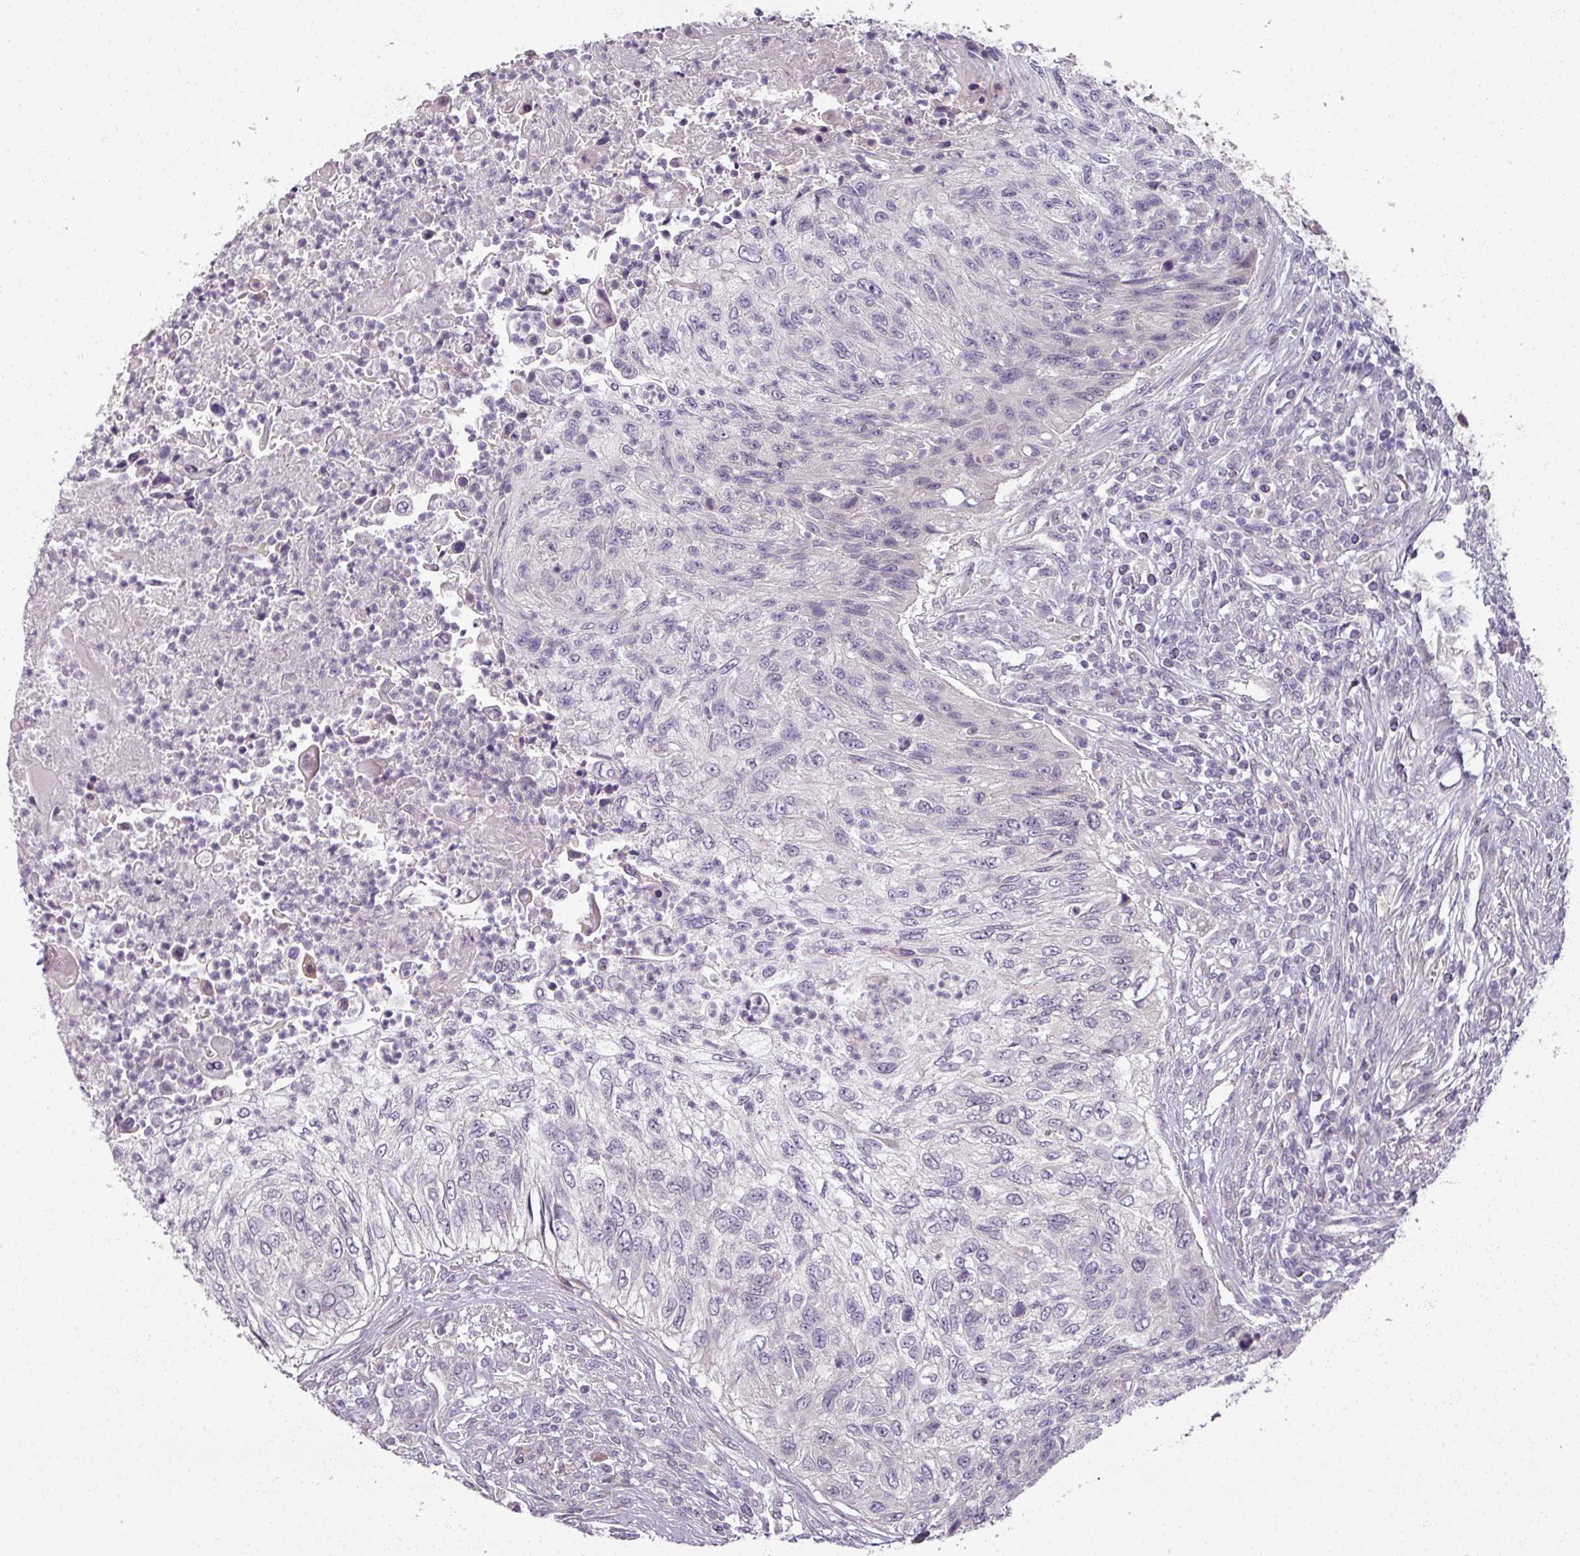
{"staining": {"intensity": "negative", "quantity": "none", "location": "none"}, "tissue": "urothelial cancer", "cell_type": "Tumor cells", "image_type": "cancer", "snomed": [{"axis": "morphology", "description": "Urothelial carcinoma, High grade"}, {"axis": "topography", "description": "Urinary bladder"}], "caption": "High power microscopy photomicrograph of an immunohistochemistry (IHC) micrograph of urothelial cancer, revealing no significant positivity in tumor cells. The staining was performed using DAB to visualize the protein expression in brown, while the nuclei were stained in blue with hematoxylin (Magnification: 20x).", "gene": "MYMK", "patient": {"sex": "female", "age": 60}}